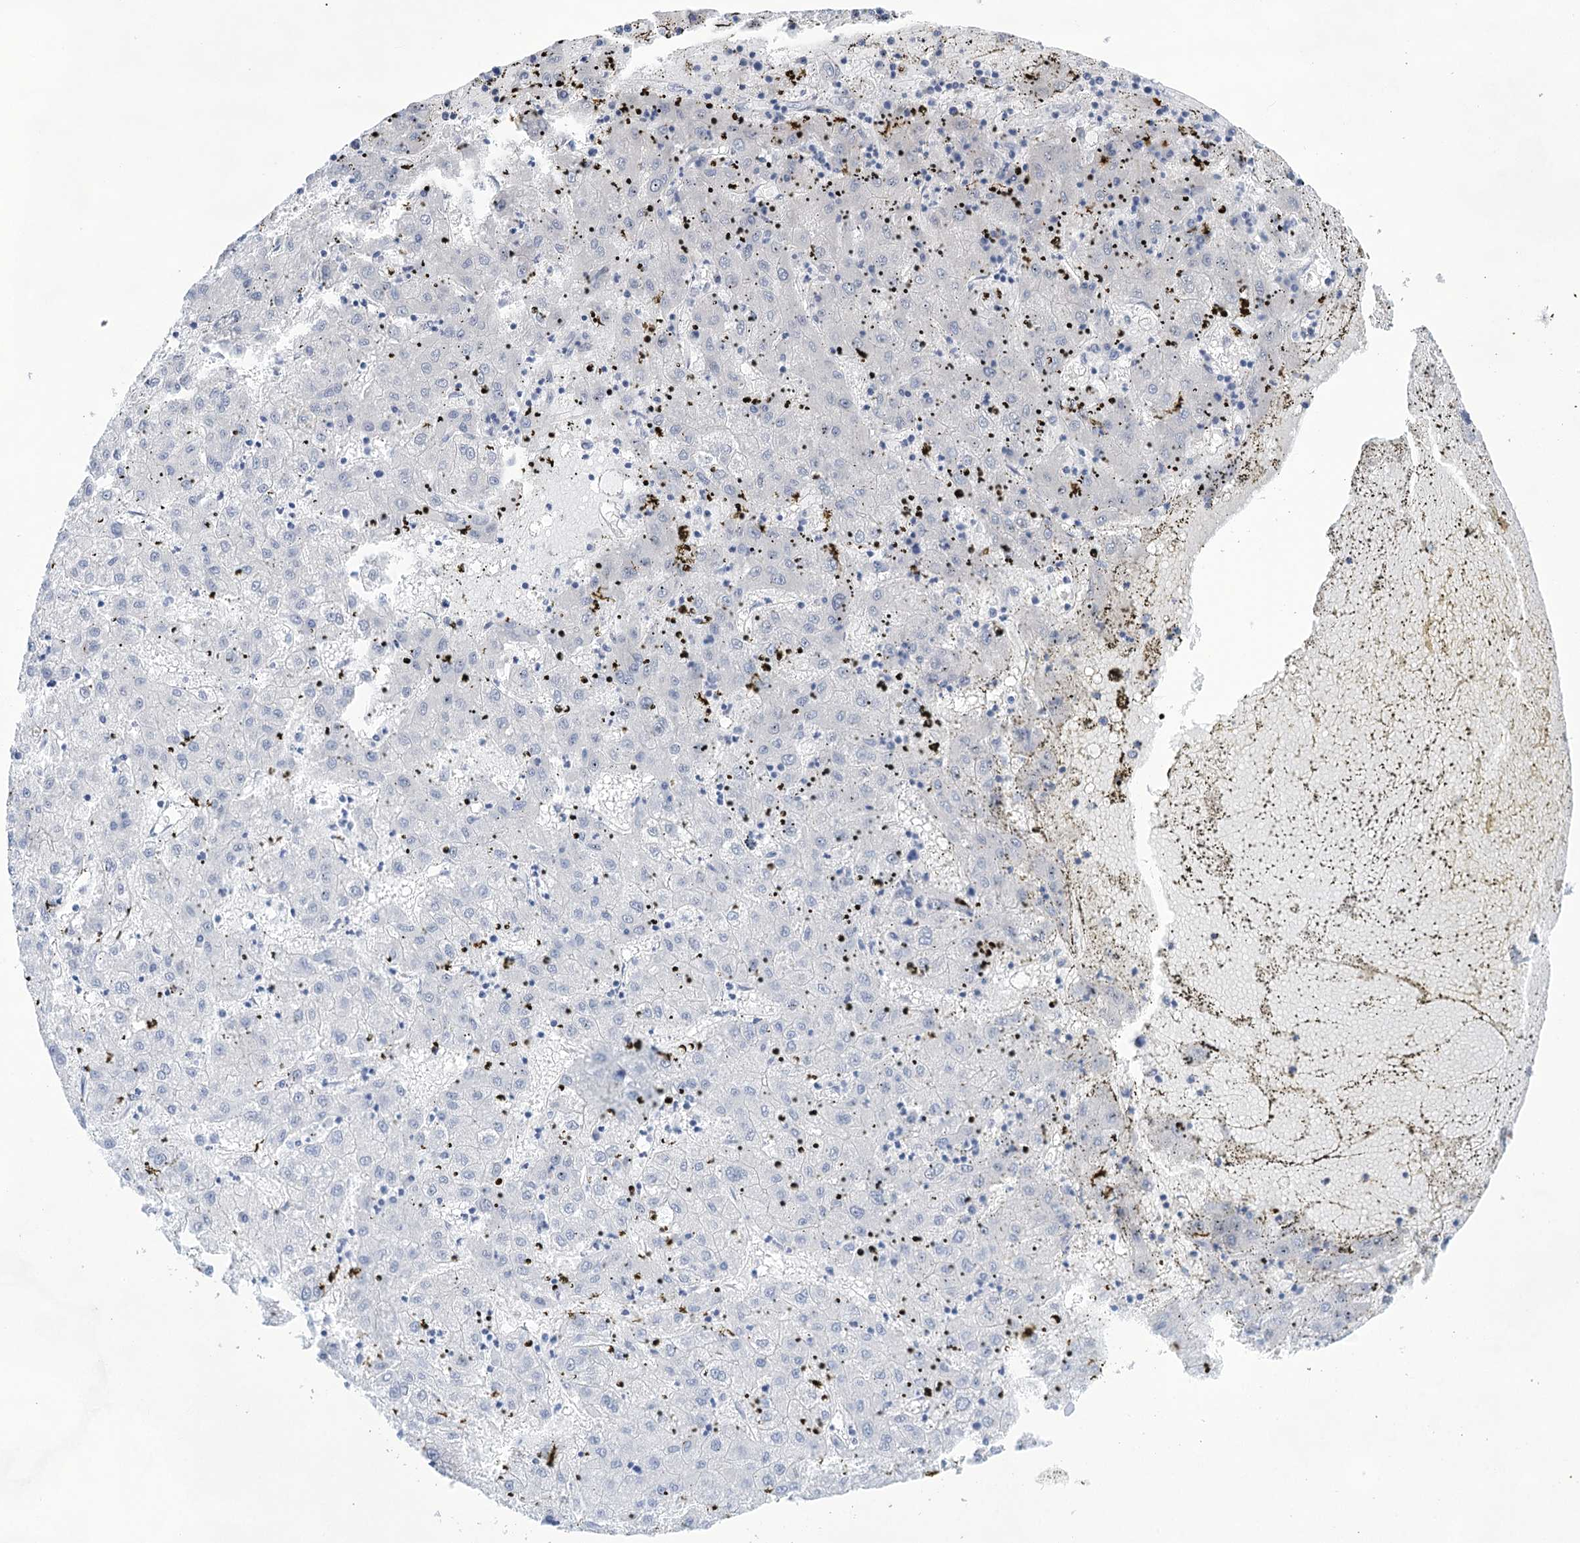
{"staining": {"intensity": "negative", "quantity": "none", "location": "none"}, "tissue": "liver cancer", "cell_type": "Tumor cells", "image_type": "cancer", "snomed": [{"axis": "morphology", "description": "Carcinoma, Hepatocellular, NOS"}, {"axis": "topography", "description": "Liver"}], "caption": "Immunohistochemistry (IHC) photomicrograph of neoplastic tissue: liver hepatocellular carcinoma stained with DAB (3,3'-diaminobenzidine) displays no significant protein staining in tumor cells.", "gene": "LALBA", "patient": {"sex": "male", "age": 72}}